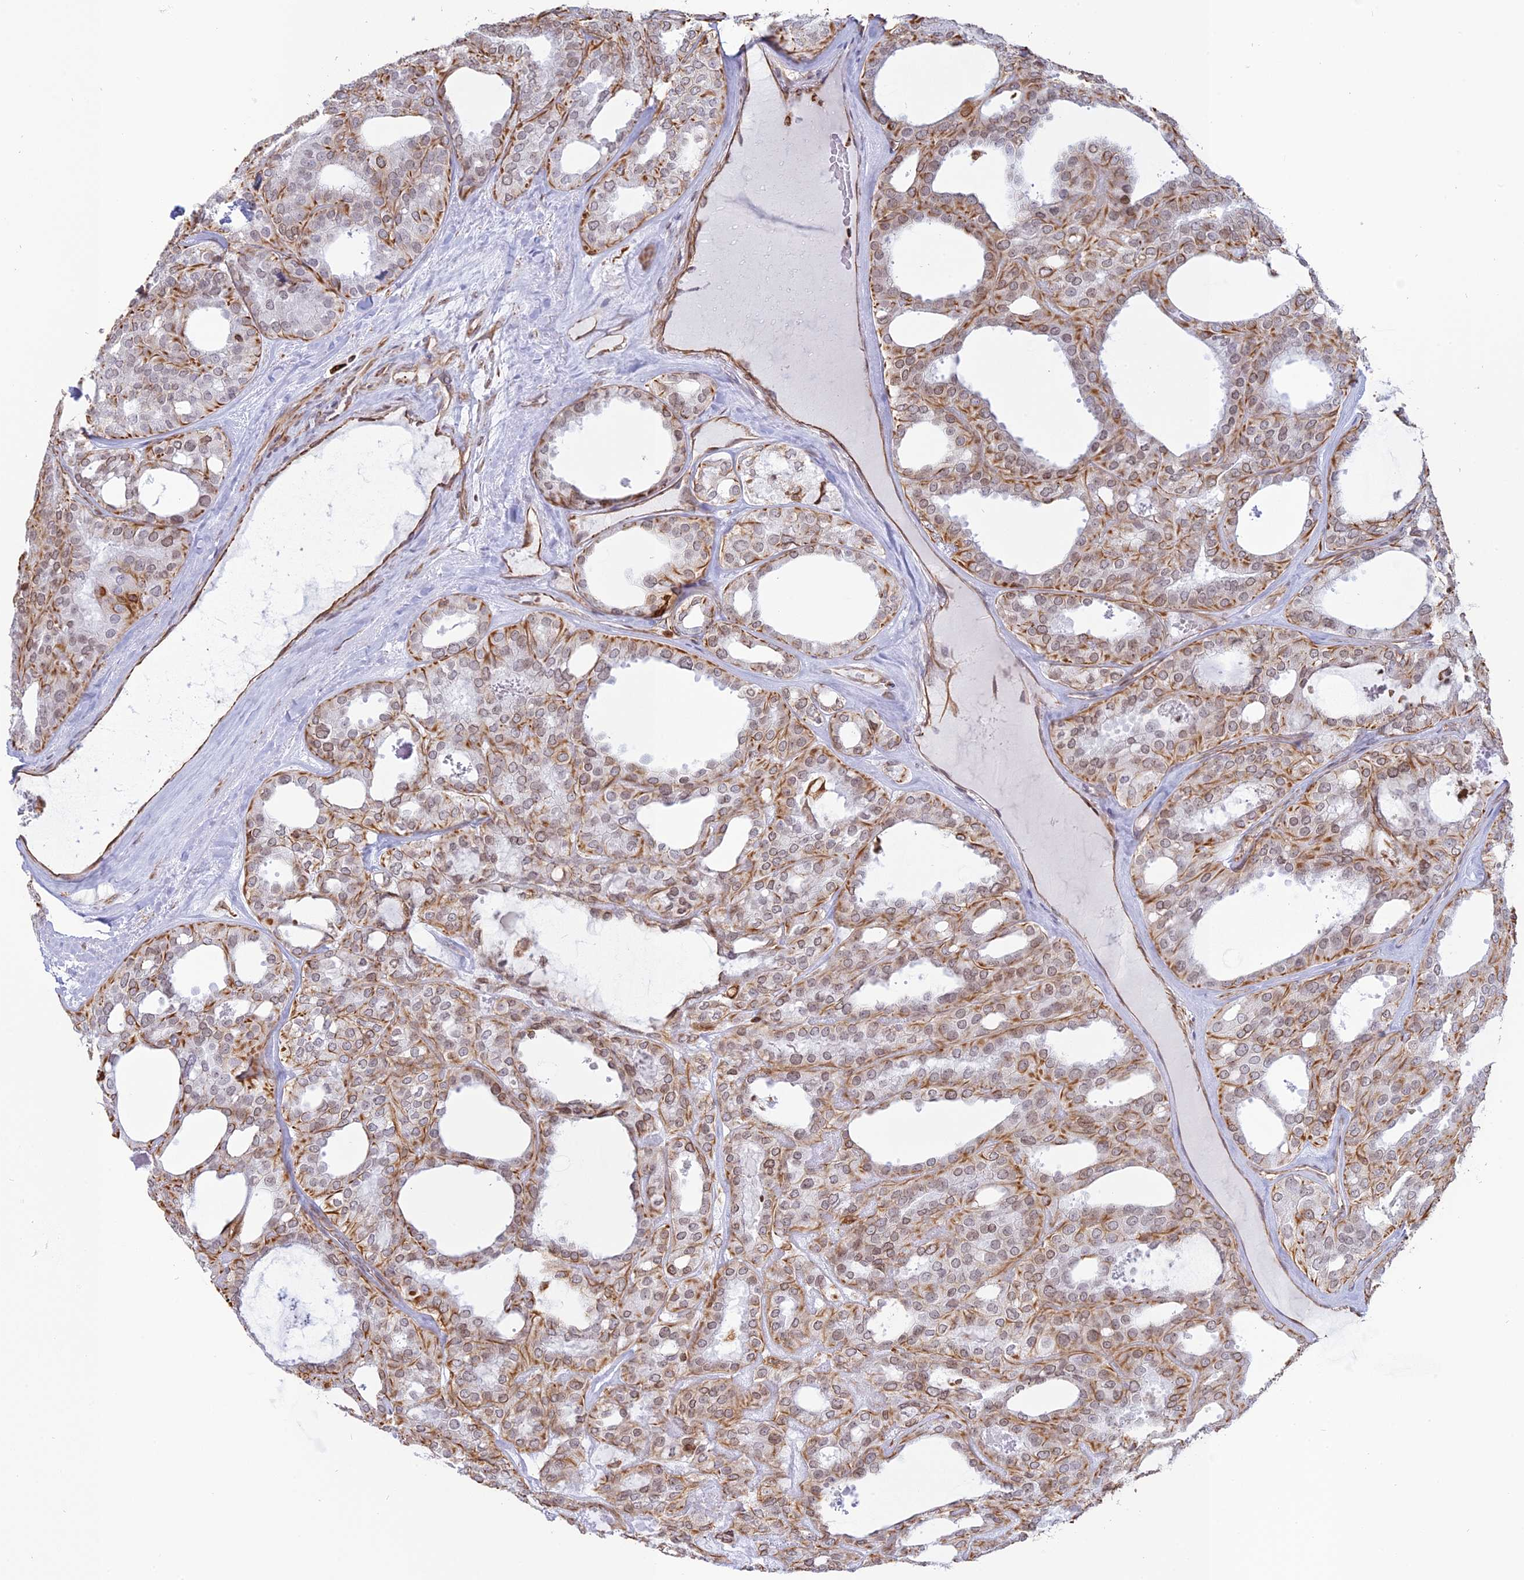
{"staining": {"intensity": "moderate", "quantity": "25%-75%", "location": "cytoplasmic/membranous"}, "tissue": "thyroid cancer", "cell_type": "Tumor cells", "image_type": "cancer", "snomed": [{"axis": "morphology", "description": "Follicular adenoma carcinoma, NOS"}, {"axis": "topography", "description": "Thyroid gland"}], "caption": "Follicular adenoma carcinoma (thyroid) stained with a protein marker reveals moderate staining in tumor cells.", "gene": "APOBR", "patient": {"sex": "male", "age": 75}}